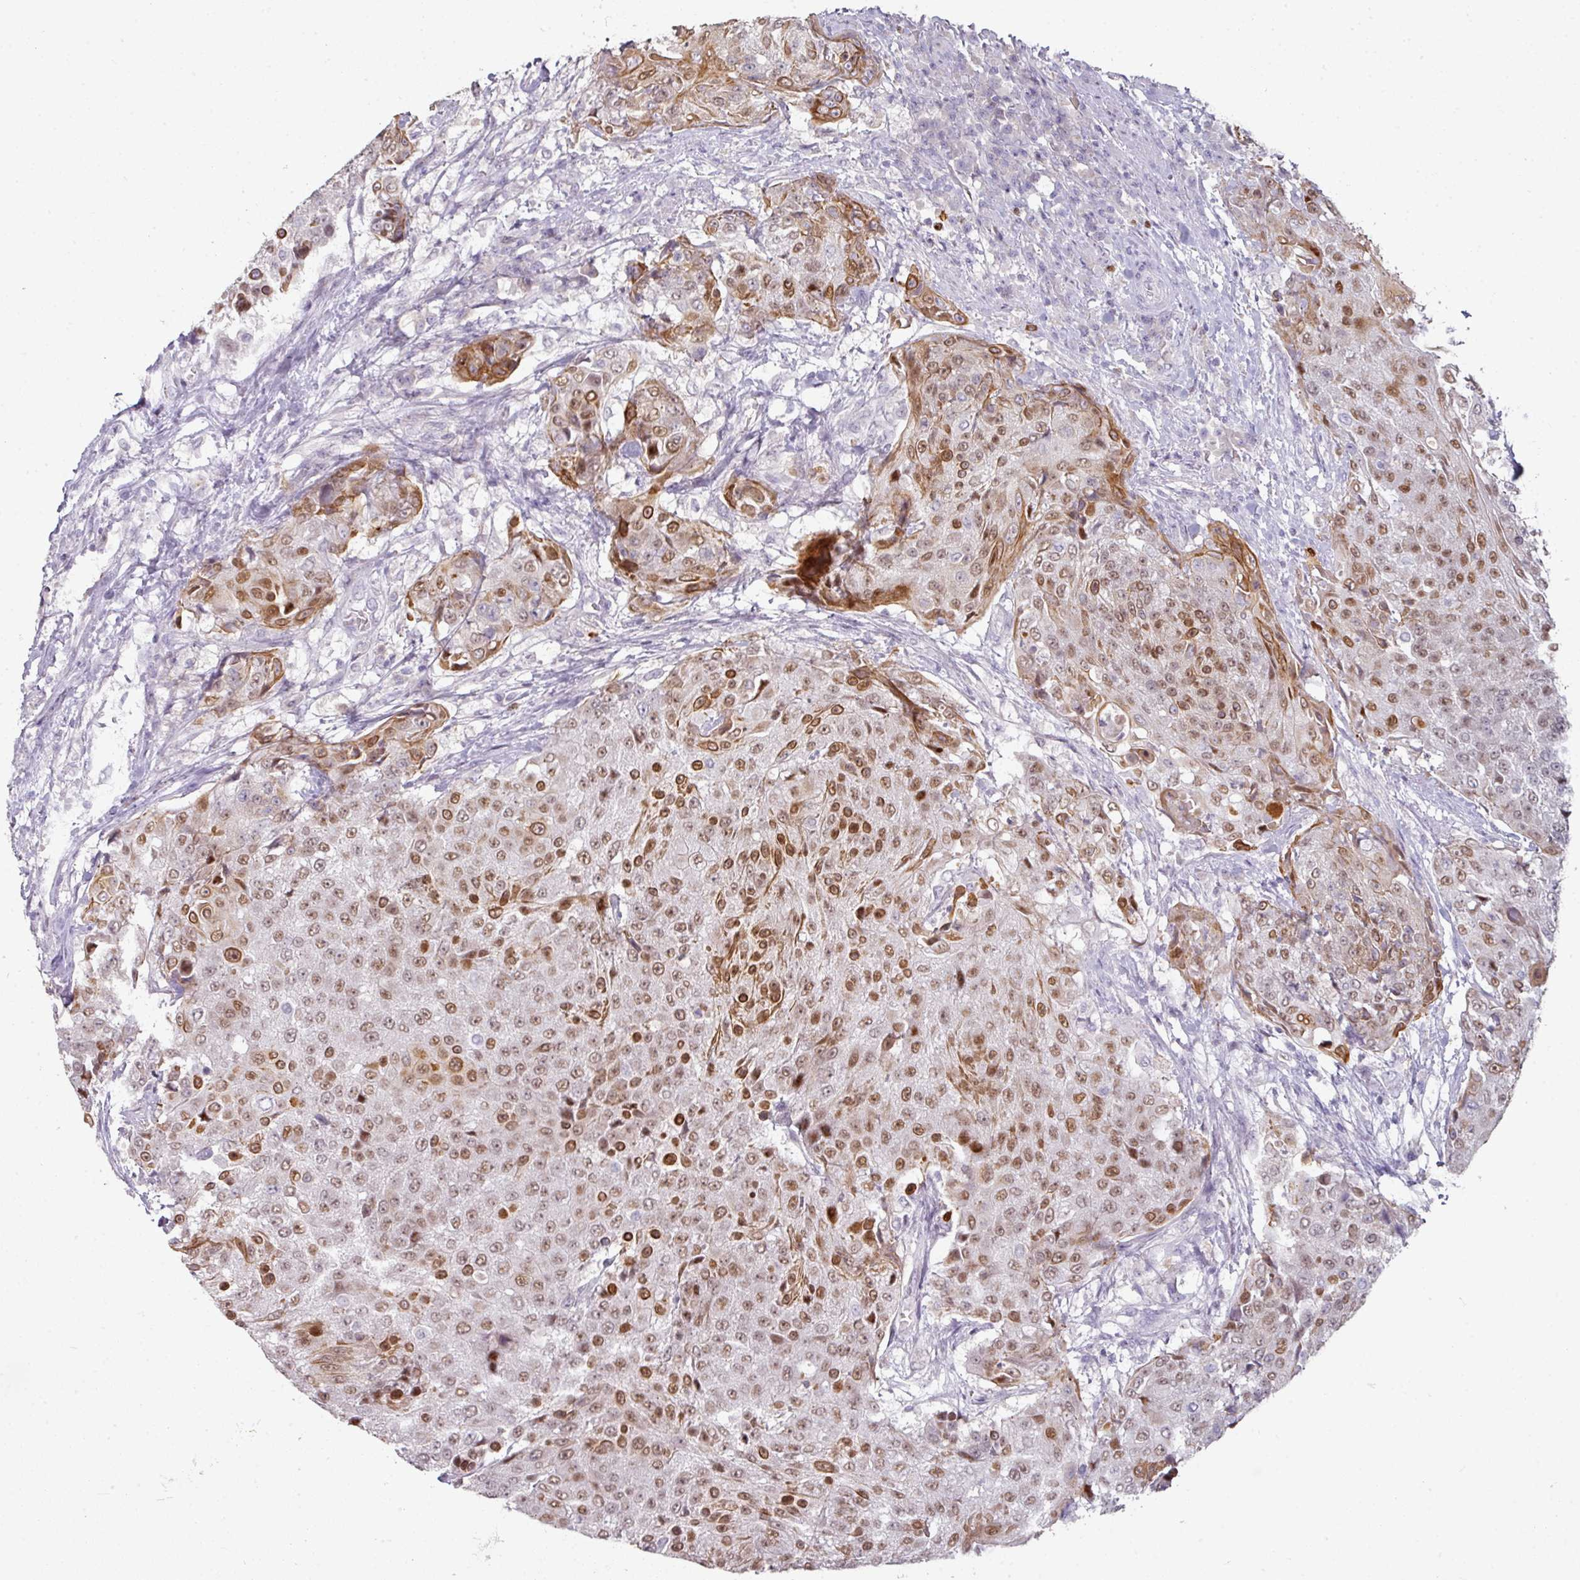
{"staining": {"intensity": "strong", "quantity": "25%-75%", "location": "cytoplasmic/membranous,nuclear"}, "tissue": "urothelial cancer", "cell_type": "Tumor cells", "image_type": "cancer", "snomed": [{"axis": "morphology", "description": "Urothelial carcinoma, High grade"}, {"axis": "topography", "description": "Urinary bladder"}], "caption": "Immunohistochemical staining of human urothelial carcinoma (high-grade) exhibits high levels of strong cytoplasmic/membranous and nuclear positivity in about 25%-75% of tumor cells. The staining is performed using DAB brown chromogen to label protein expression. The nuclei are counter-stained blue using hematoxylin.", "gene": "GTF2H3", "patient": {"sex": "female", "age": 63}}